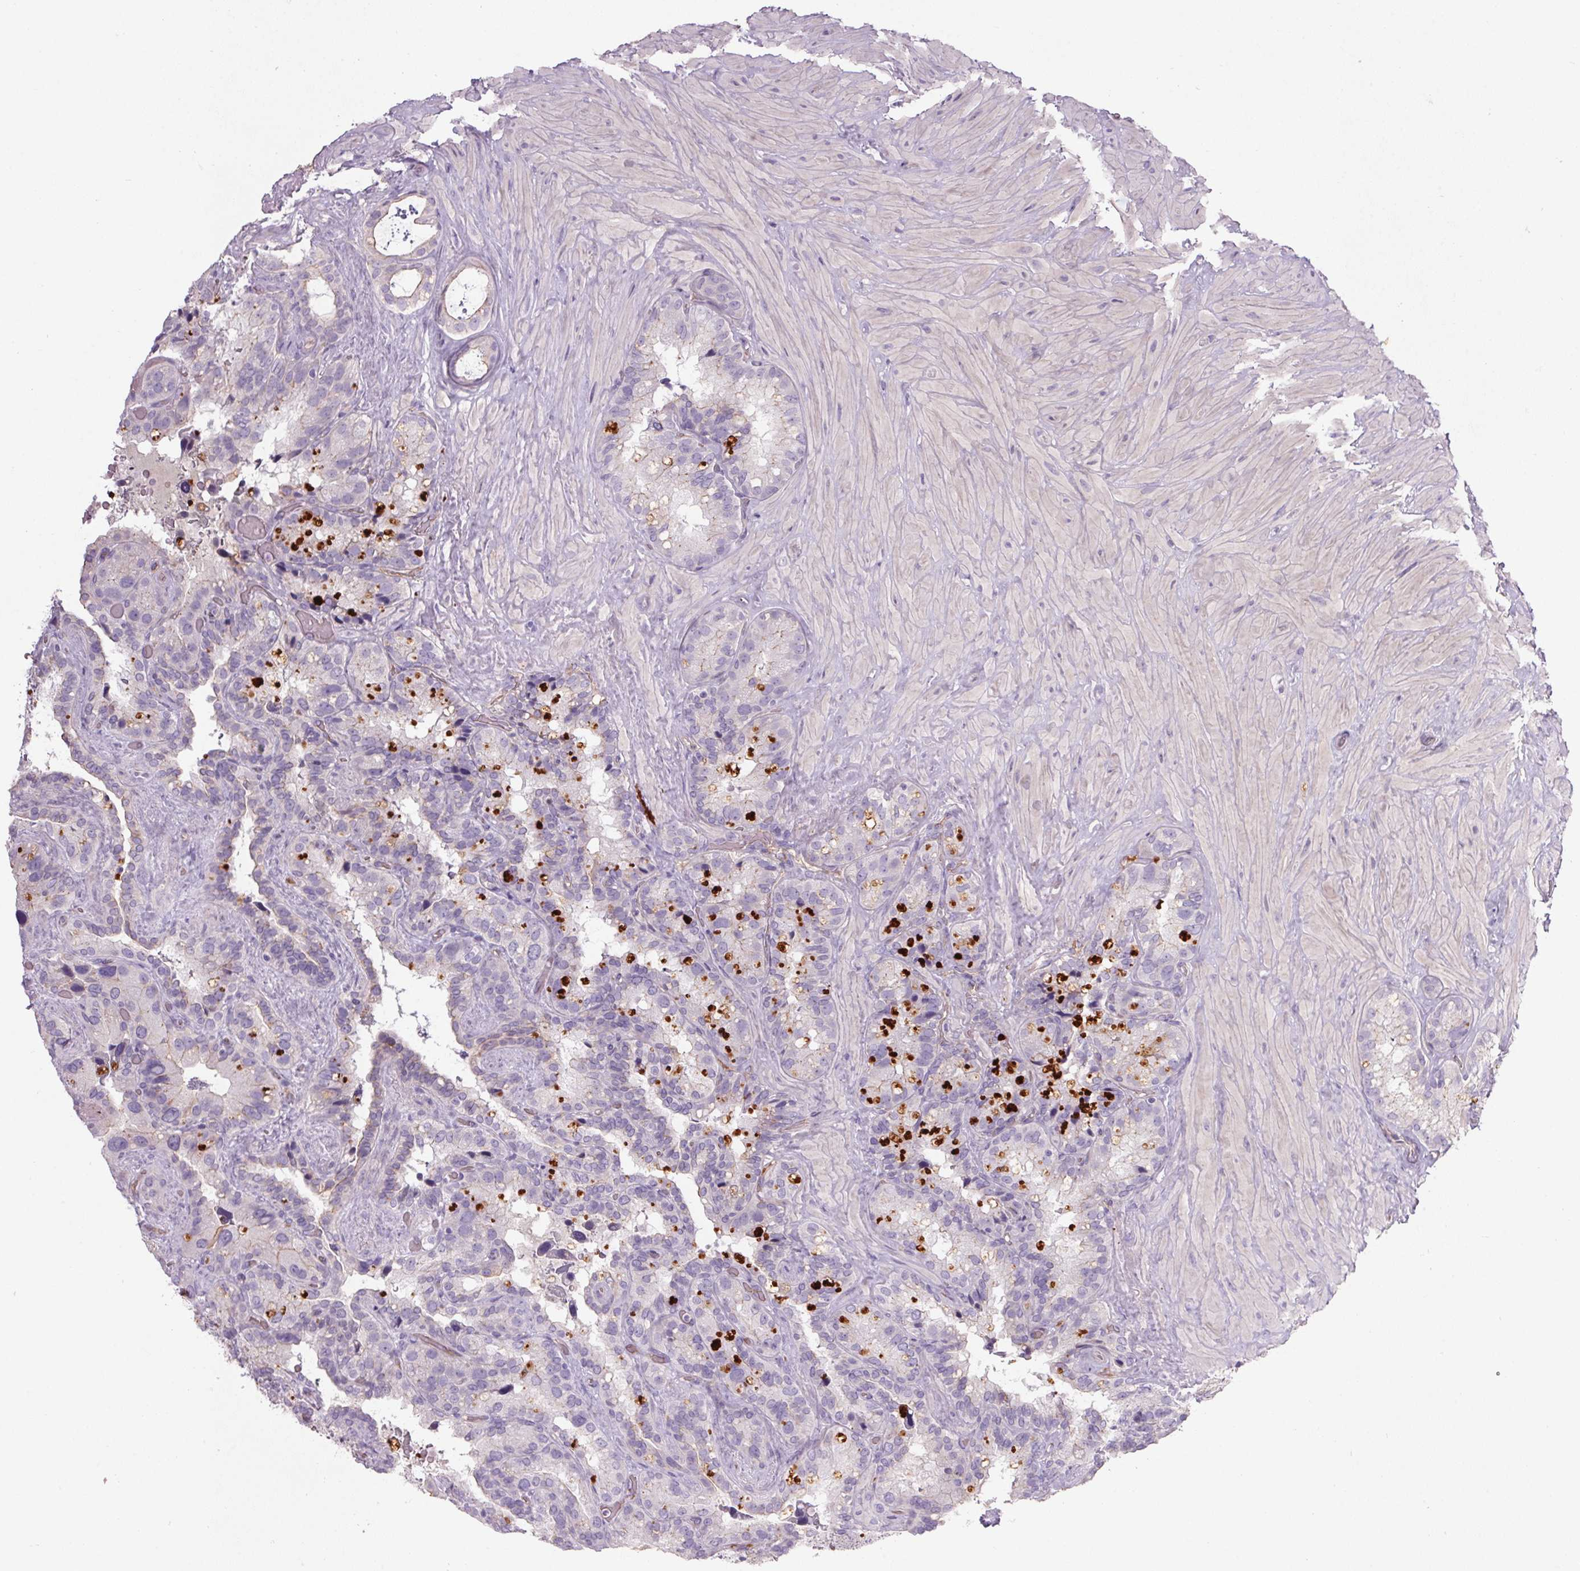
{"staining": {"intensity": "negative", "quantity": "none", "location": "none"}, "tissue": "seminal vesicle", "cell_type": "Glandular cells", "image_type": "normal", "snomed": [{"axis": "morphology", "description": "Normal tissue, NOS"}, {"axis": "topography", "description": "Seminal veicle"}], "caption": "The micrograph displays no significant positivity in glandular cells of seminal vesicle.", "gene": "APOC4", "patient": {"sex": "male", "age": 60}}